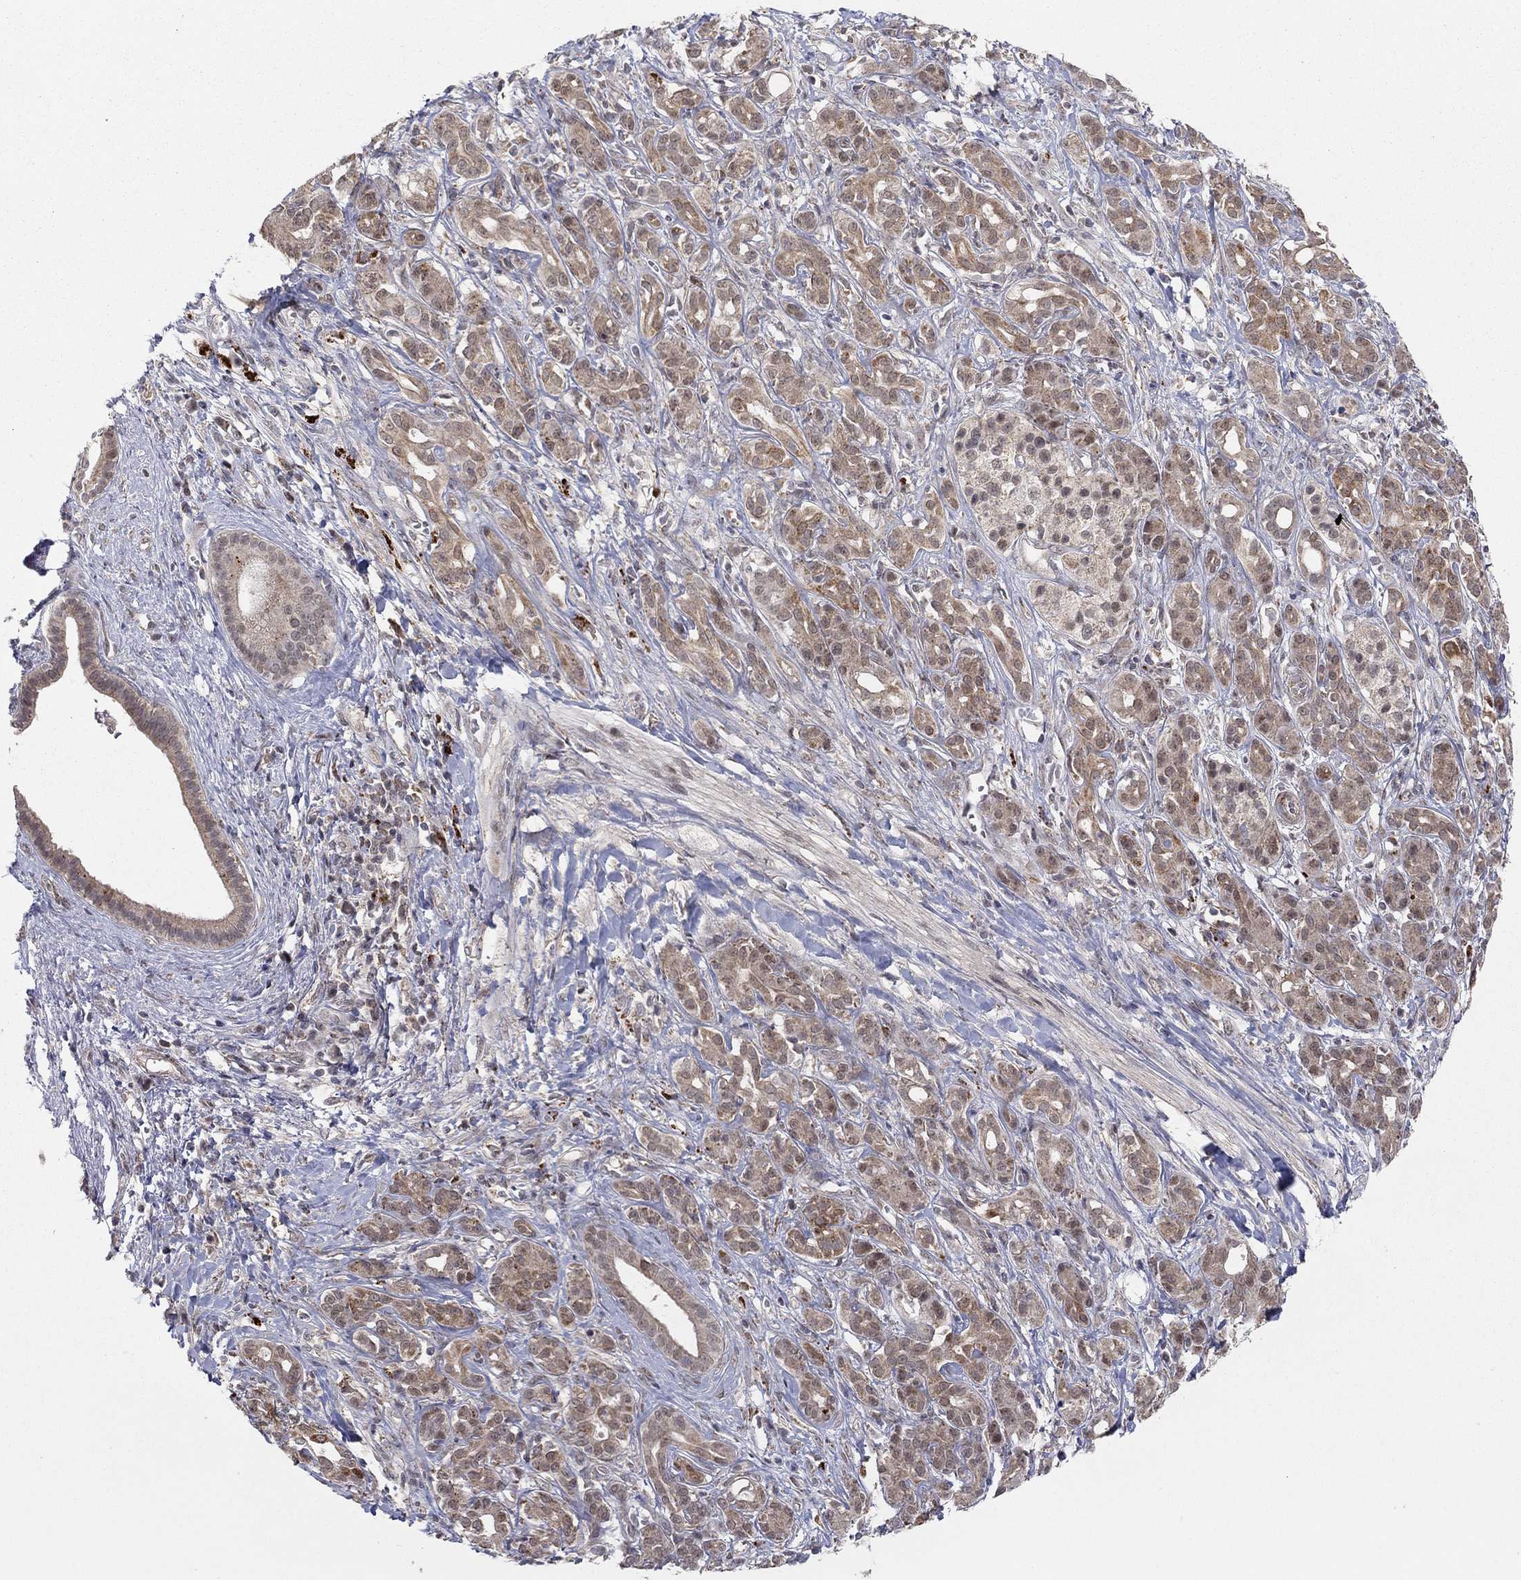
{"staining": {"intensity": "weak", "quantity": ">75%", "location": "cytoplasmic/membranous"}, "tissue": "pancreatic cancer", "cell_type": "Tumor cells", "image_type": "cancer", "snomed": [{"axis": "morphology", "description": "Adenocarcinoma, NOS"}, {"axis": "topography", "description": "Pancreas"}], "caption": "An image of pancreatic cancer (adenocarcinoma) stained for a protein demonstrates weak cytoplasmic/membranous brown staining in tumor cells.", "gene": "ZNF395", "patient": {"sex": "male", "age": 61}}